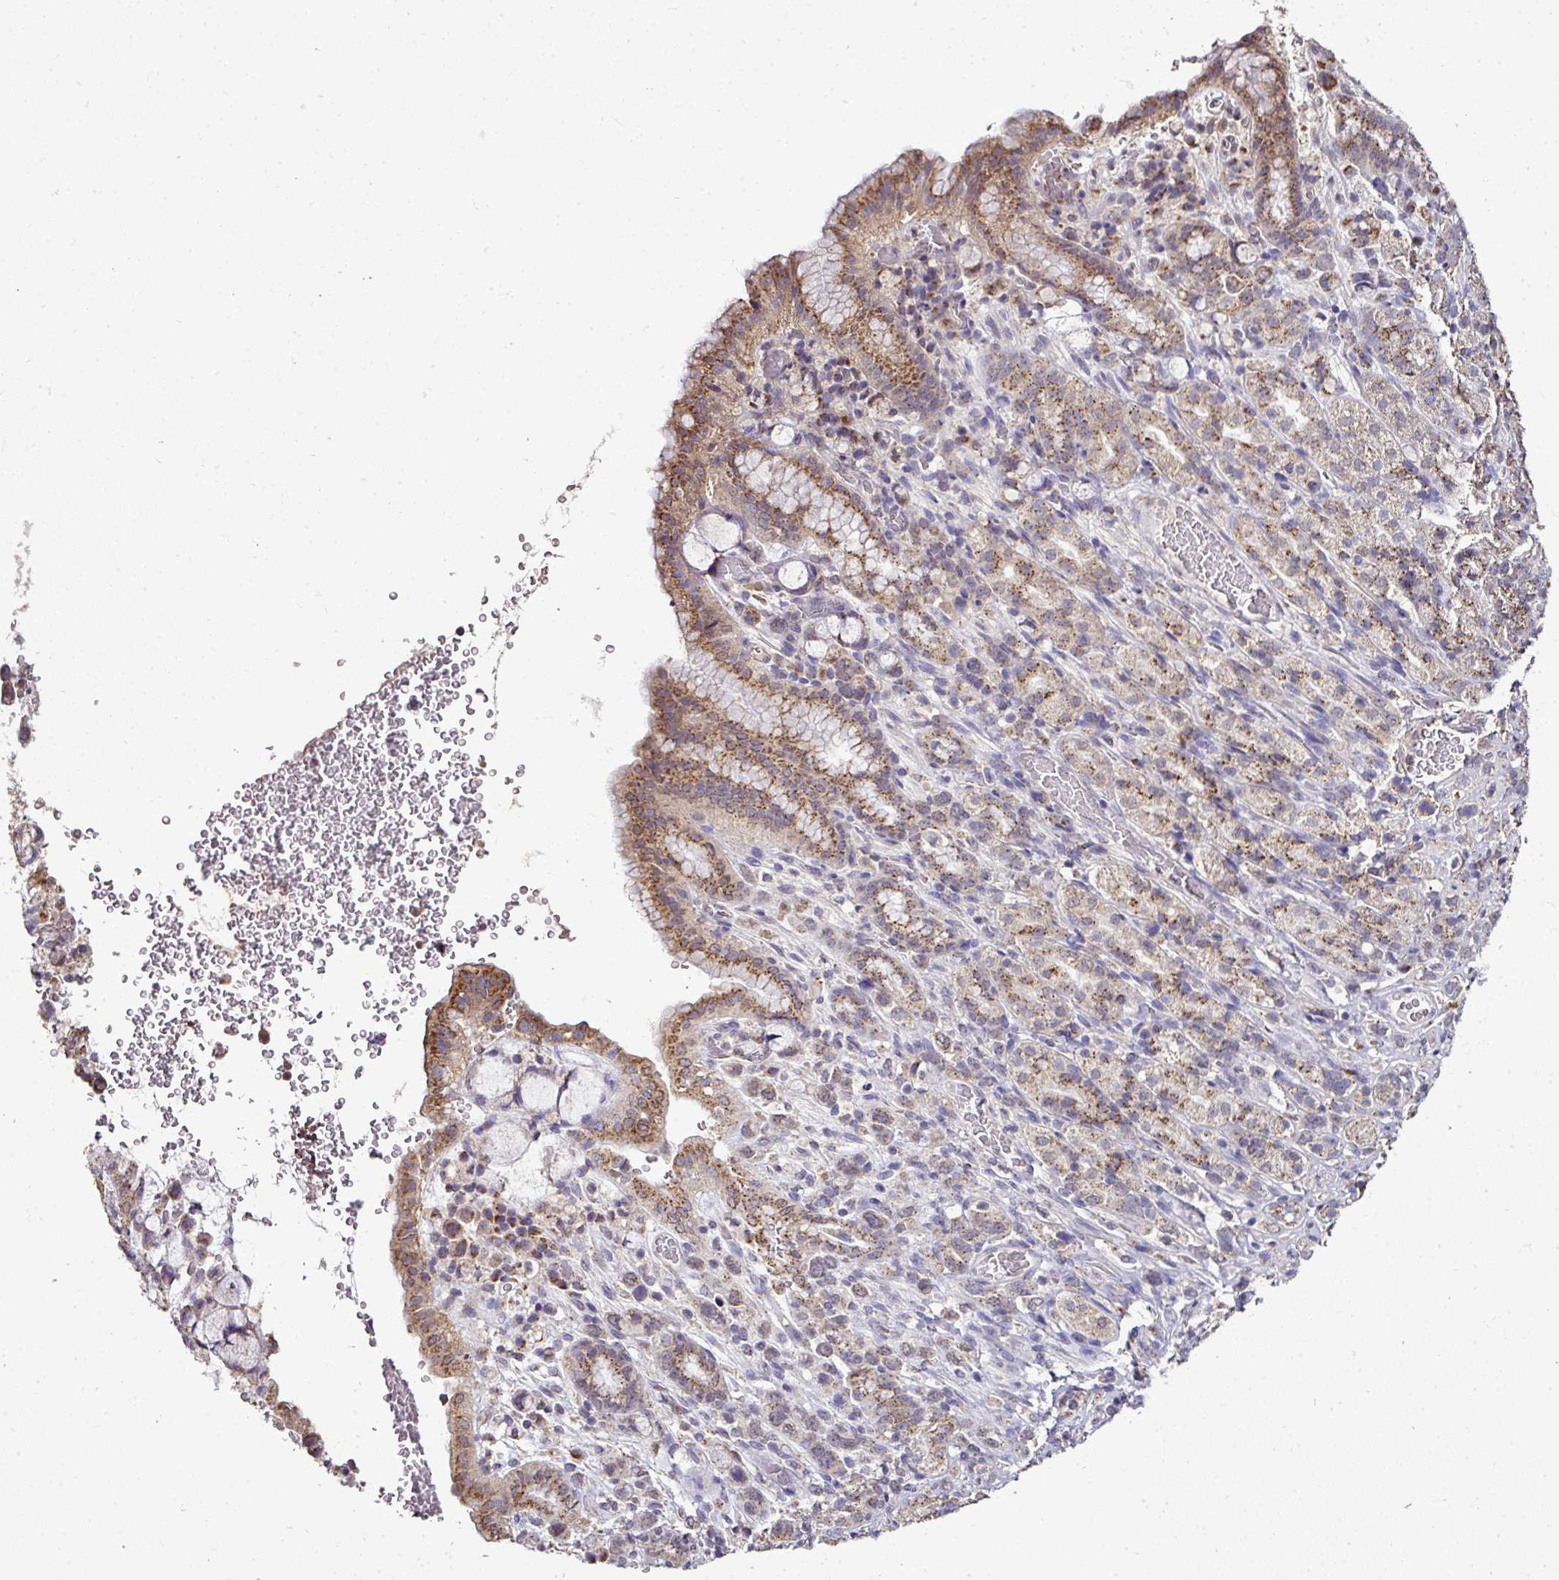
{"staining": {"intensity": "moderate", "quantity": ">75%", "location": "cytoplasmic/membranous"}, "tissue": "stomach cancer", "cell_type": "Tumor cells", "image_type": "cancer", "snomed": [{"axis": "morphology", "description": "Adenocarcinoma, NOS"}, {"axis": "topography", "description": "Stomach"}], "caption": "Stomach cancer was stained to show a protein in brown. There is medium levels of moderate cytoplasmic/membranous expression in approximately >75% of tumor cells.", "gene": "JPH2", "patient": {"sex": "female", "age": 65}}